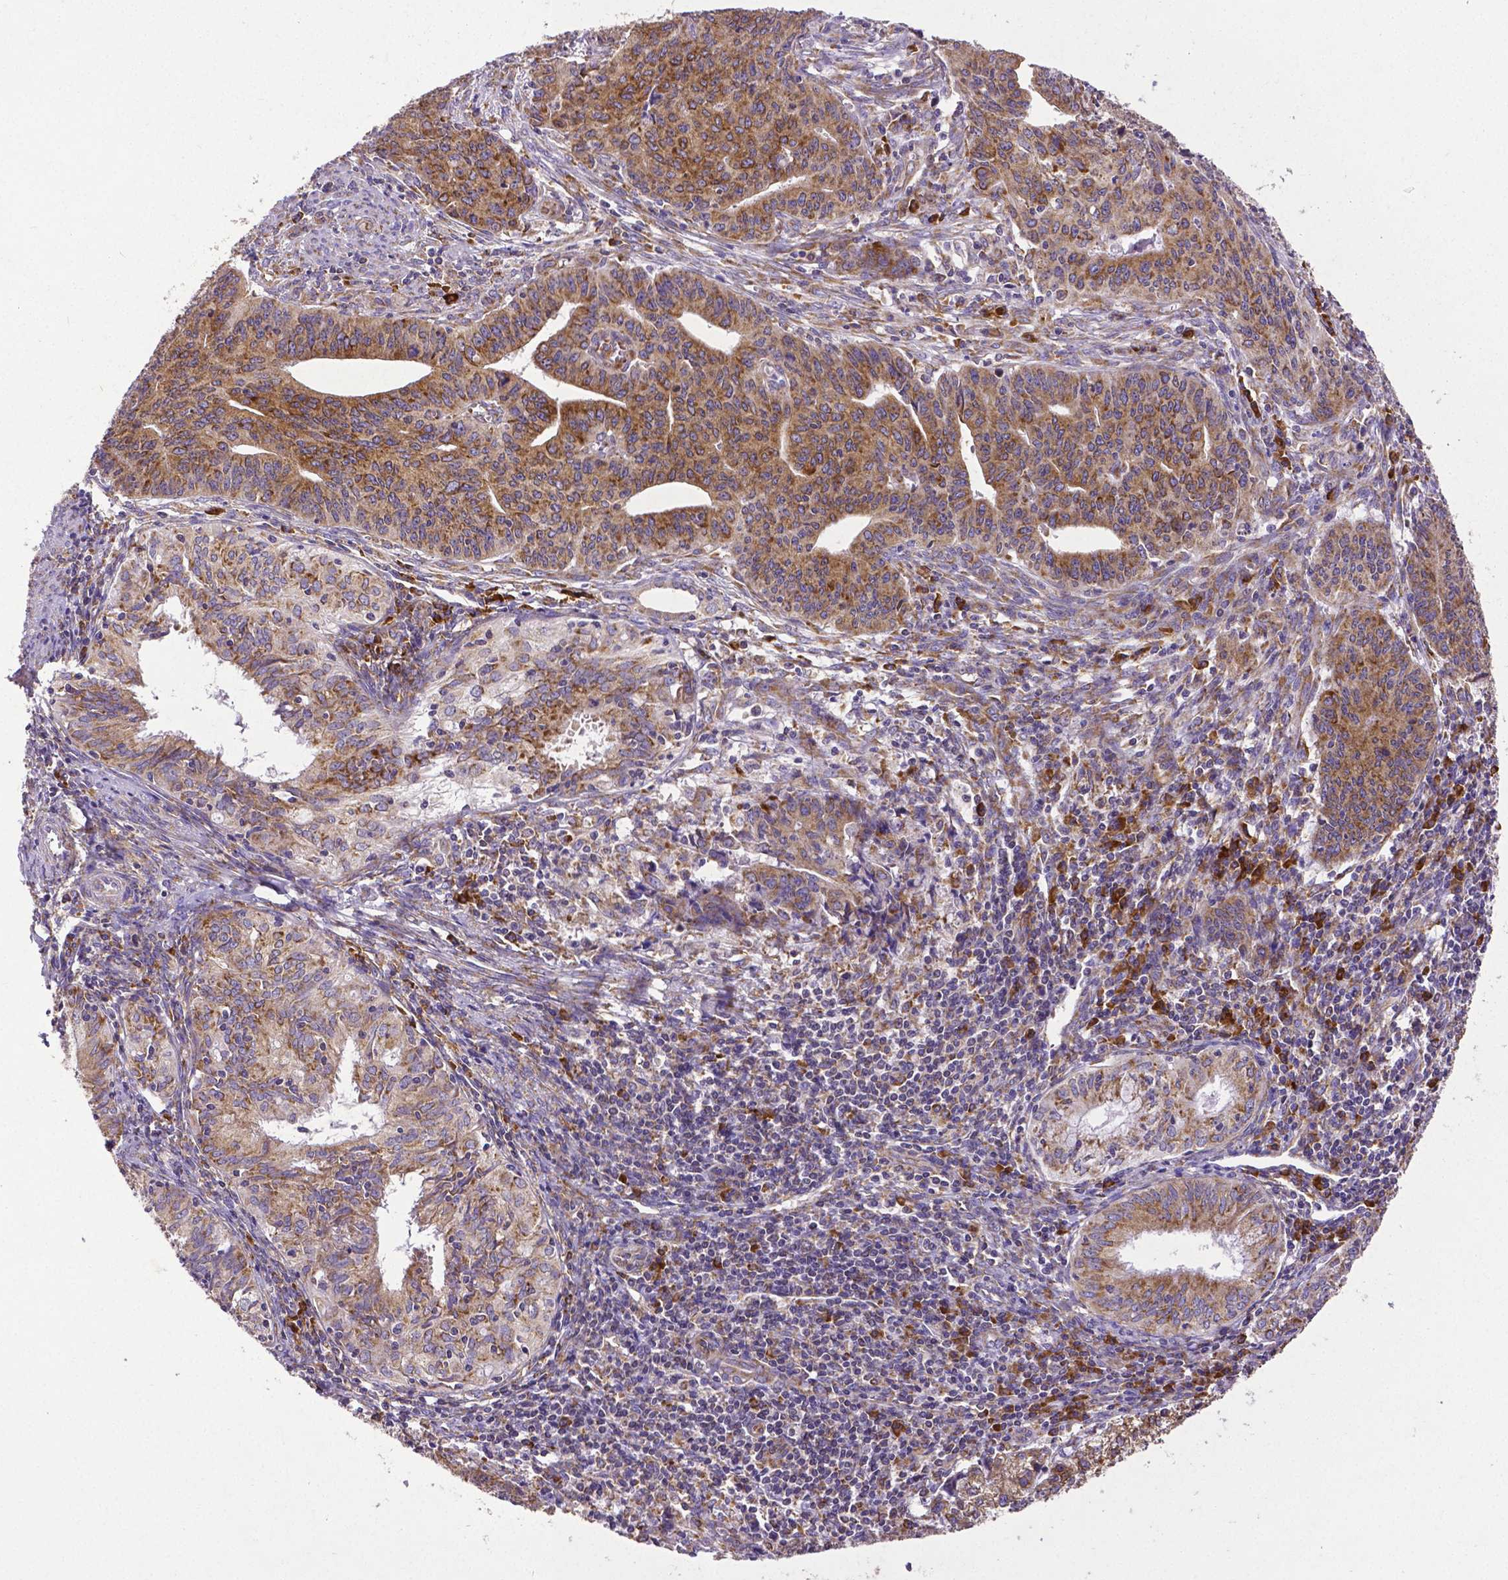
{"staining": {"intensity": "moderate", "quantity": ">75%", "location": "cytoplasmic/membranous"}, "tissue": "endometrial cancer", "cell_type": "Tumor cells", "image_type": "cancer", "snomed": [{"axis": "morphology", "description": "Adenocarcinoma, NOS"}, {"axis": "topography", "description": "Endometrium"}], "caption": "Brown immunohistochemical staining in human adenocarcinoma (endometrial) demonstrates moderate cytoplasmic/membranous positivity in approximately >75% of tumor cells. (brown staining indicates protein expression, while blue staining denotes nuclei).", "gene": "MTDH", "patient": {"sex": "female", "age": 59}}